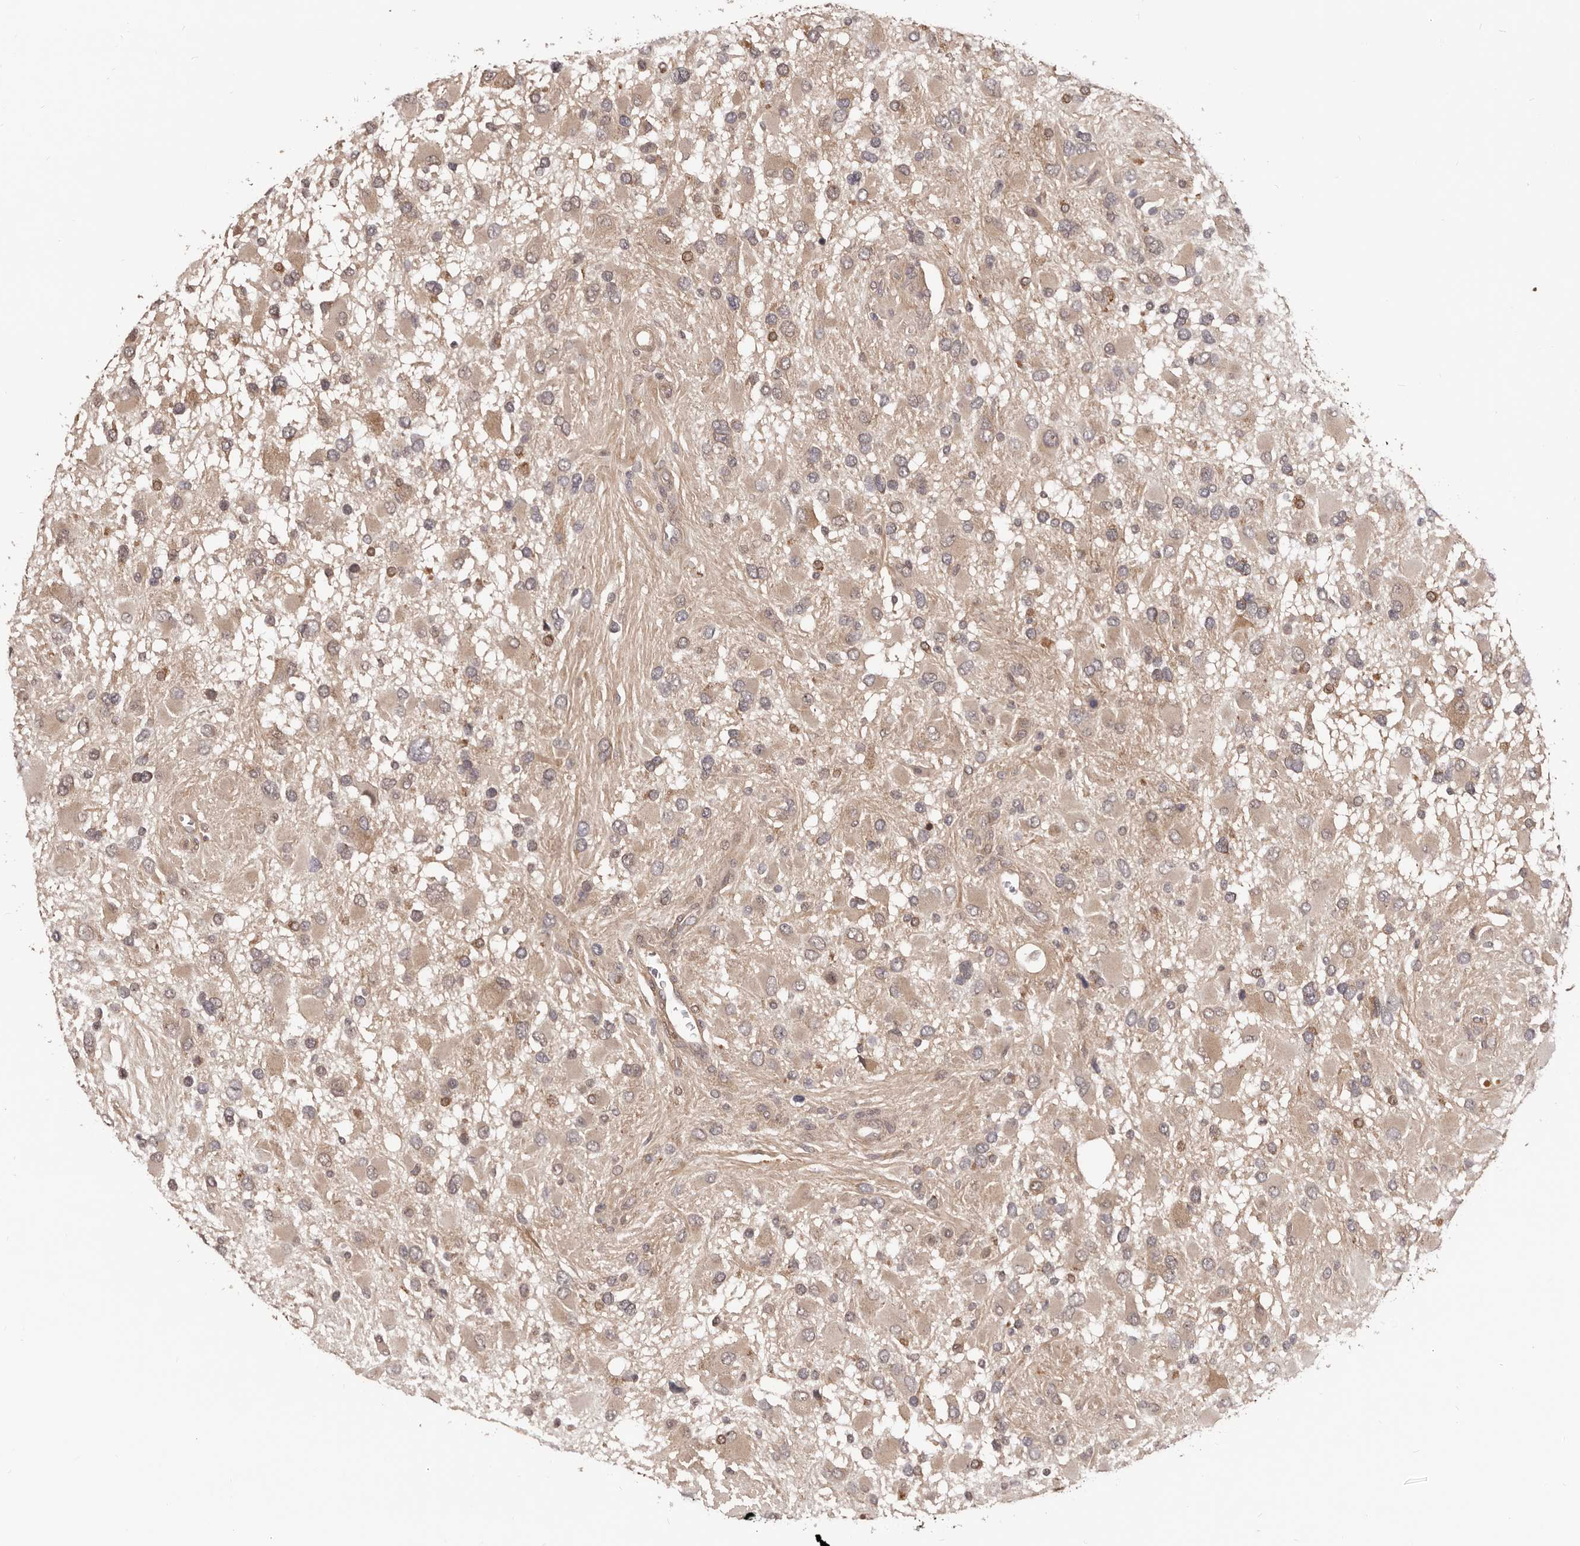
{"staining": {"intensity": "weak", "quantity": "25%-75%", "location": "cytoplasmic/membranous"}, "tissue": "glioma", "cell_type": "Tumor cells", "image_type": "cancer", "snomed": [{"axis": "morphology", "description": "Glioma, malignant, High grade"}, {"axis": "topography", "description": "Brain"}], "caption": "Human malignant glioma (high-grade) stained with a brown dye demonstrates weak cytoplasmic/membranous positive expression in approximately 25%-75% of tumor cells.", "gene": "MDP1", "patient": {"sex": "male", "age": 53}}